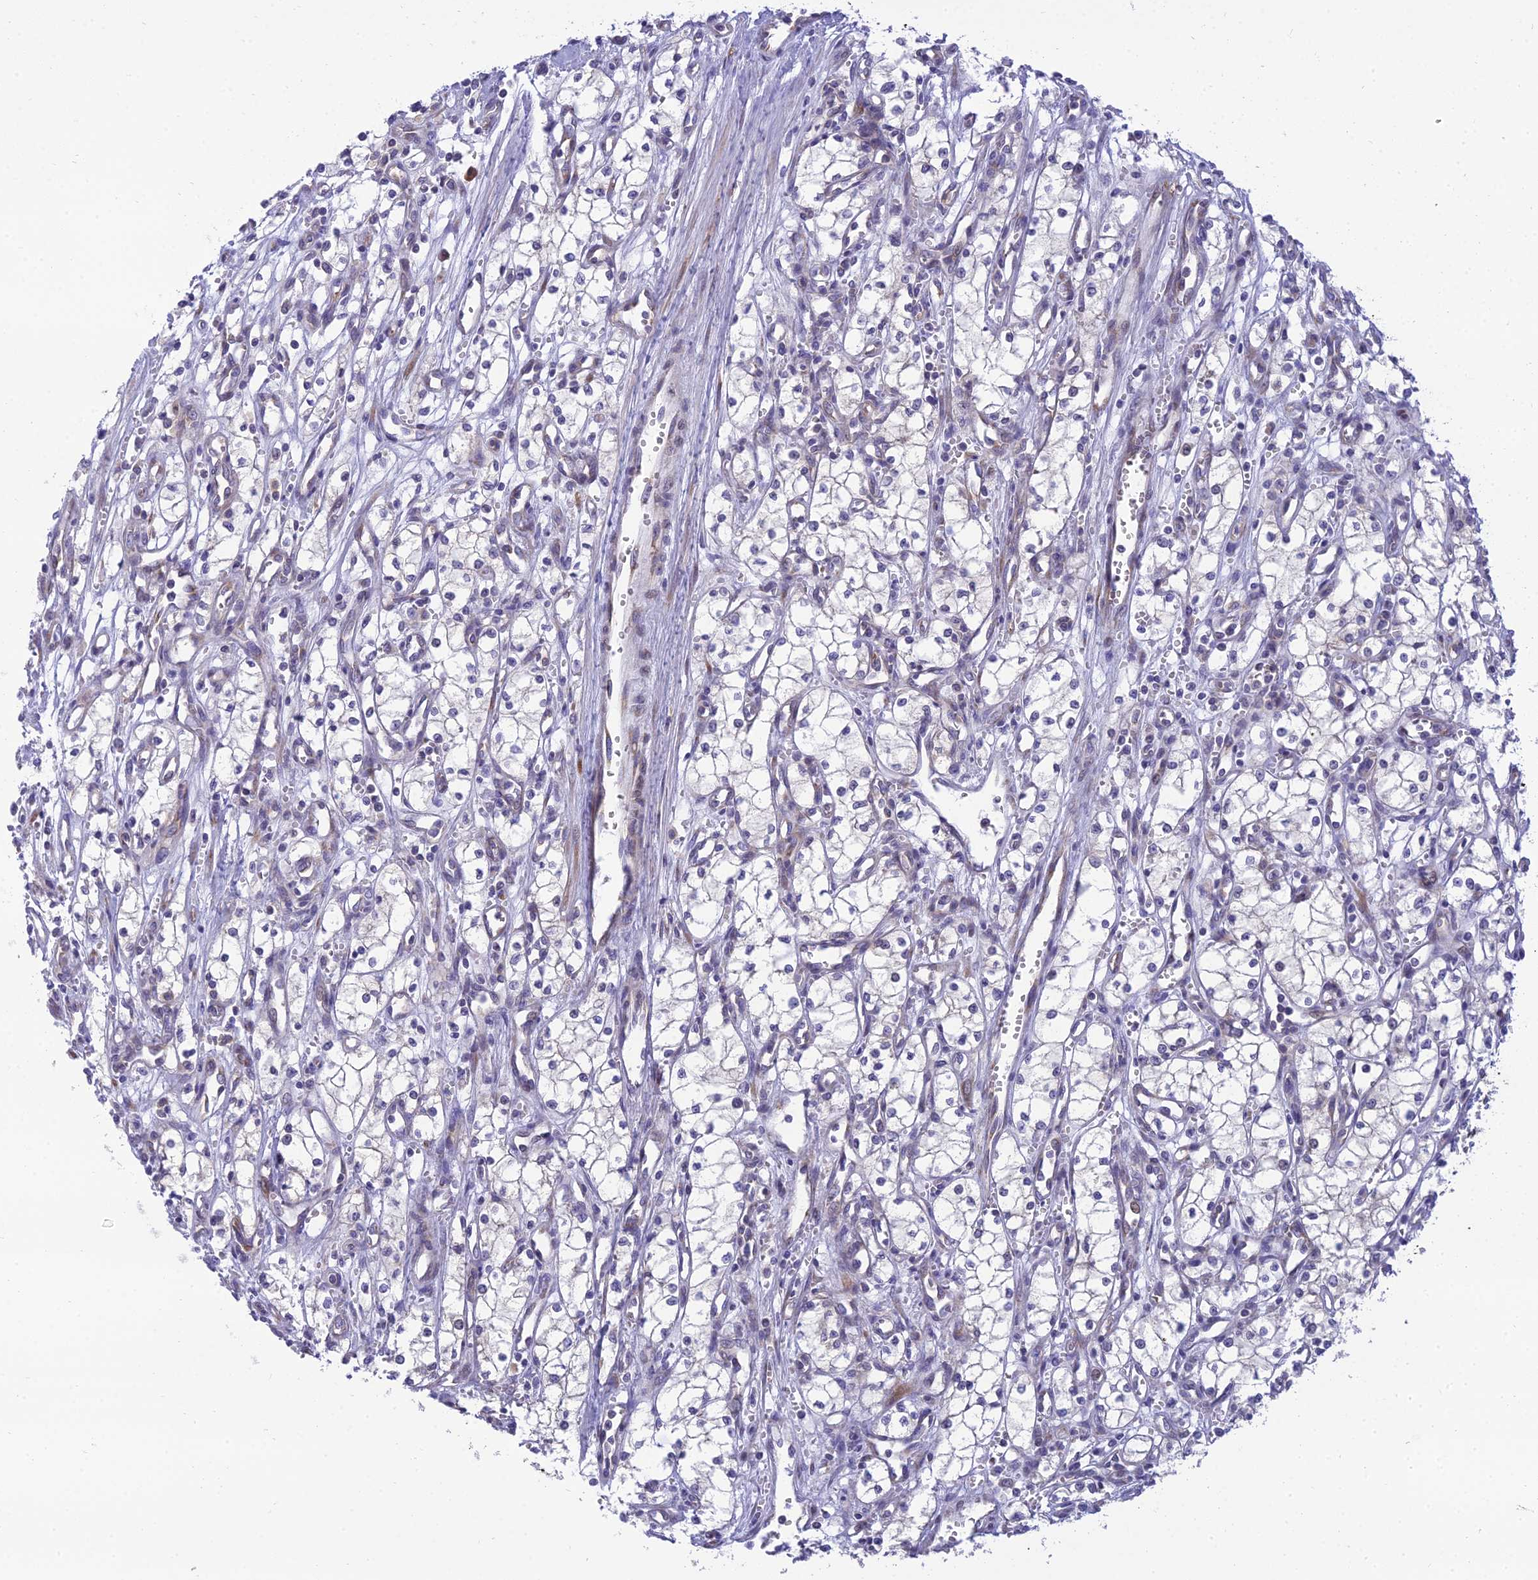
{"staining": {"intensity": "negative", "quantity": "none", "location": "none"}, "tissue": "renal cancer", "cell_type": "Tumor cells", "image_type": "cancer", "snomed": [{"axis": "morphology", "description": "Adenocarcinoma, NOS"}, {"axis": "topography", "description": "Kidney"}], "caption": "Immunohistochemistry micrograph of adenocarcinoma (renal) stained for a protein (brown), which demonstrates no staining in tumor cells.", "gene": "CLCN7", "patient": {"sex": "male", "age": 59}}